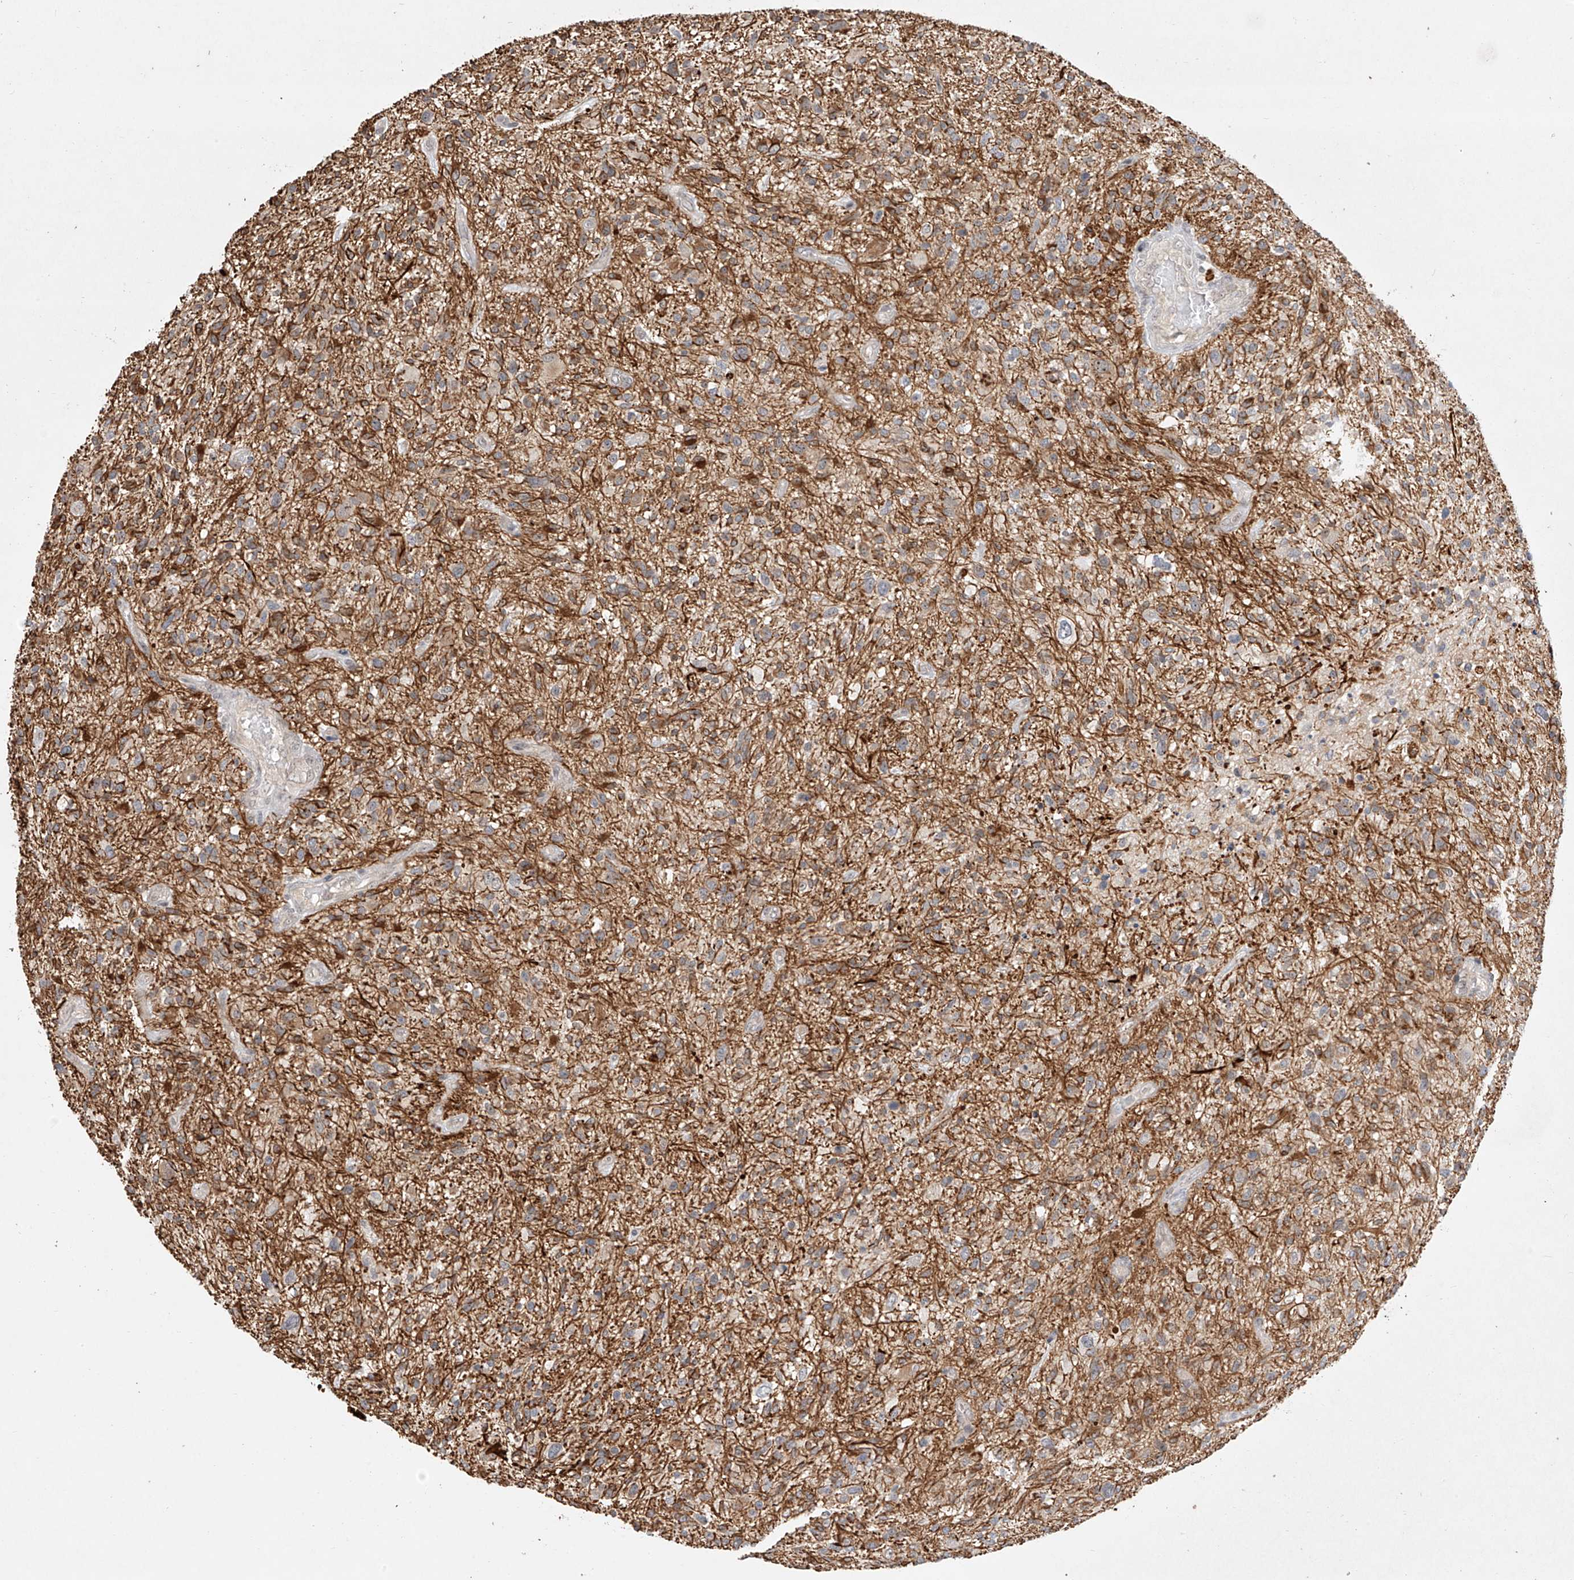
{"staining": {"intensity": "moderate", "quantity": "<25%", "location": "cytoplasmic/membranous"}, "tissue": "glioma", "cell_type": "Tumor cells", "image_type": "cancer", "snomed": [{"axis": "morphology", "description": "Glioma, malignant, High grade"}, {"axis": "topography", "description": "Brain"}], "caption": "Protein expression by immunohistochemistry (IHC) shows moderate cytoplasmic/membranous positivity in approximately <25% of tumor cells in glioma.", "gene": "TASP1", "patient": {"sex": "male", "age": 47}}